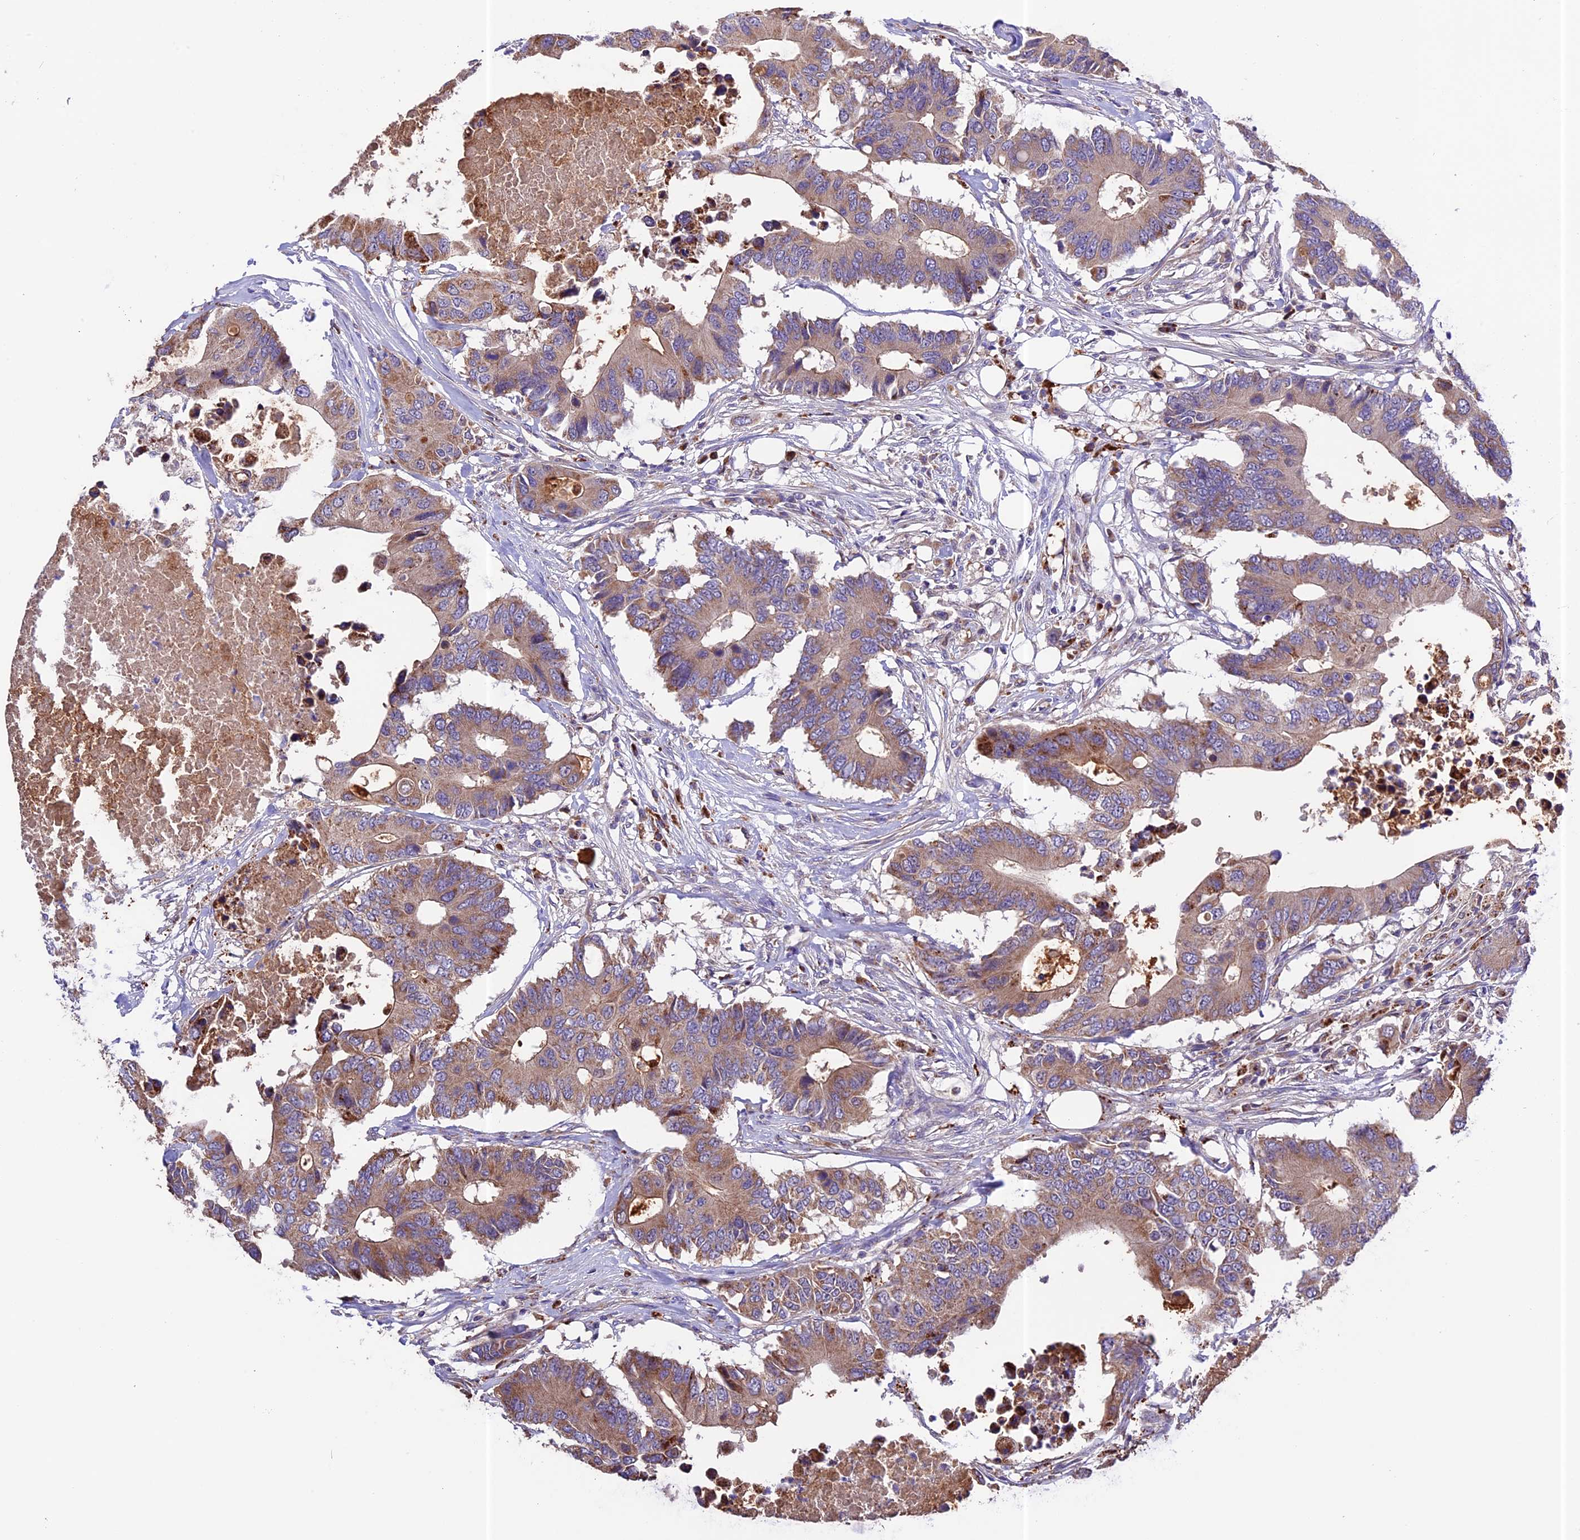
{"staining": {"intensity": "moderate", "quantity": ">75%", "location": "cytoplasmic/membranous"}, "tissue": "colorectal cancer", "cell_type": "Tumor cells", "image_type": "cancer", "snomed": [{"axis": "morphology", "description": "Adenocarcinoma, NOS"}, {"axis": "topography", "description": "Colon"}], "caption": "Immunohistochemical staining of human colorectal cancer (adenocarcinoma) shows moderate cytoplasmic/membranous protein expression in about >75% of tumor cells.", "gene": "METTL22", "patient": {"sex": "male", "age": 71}}